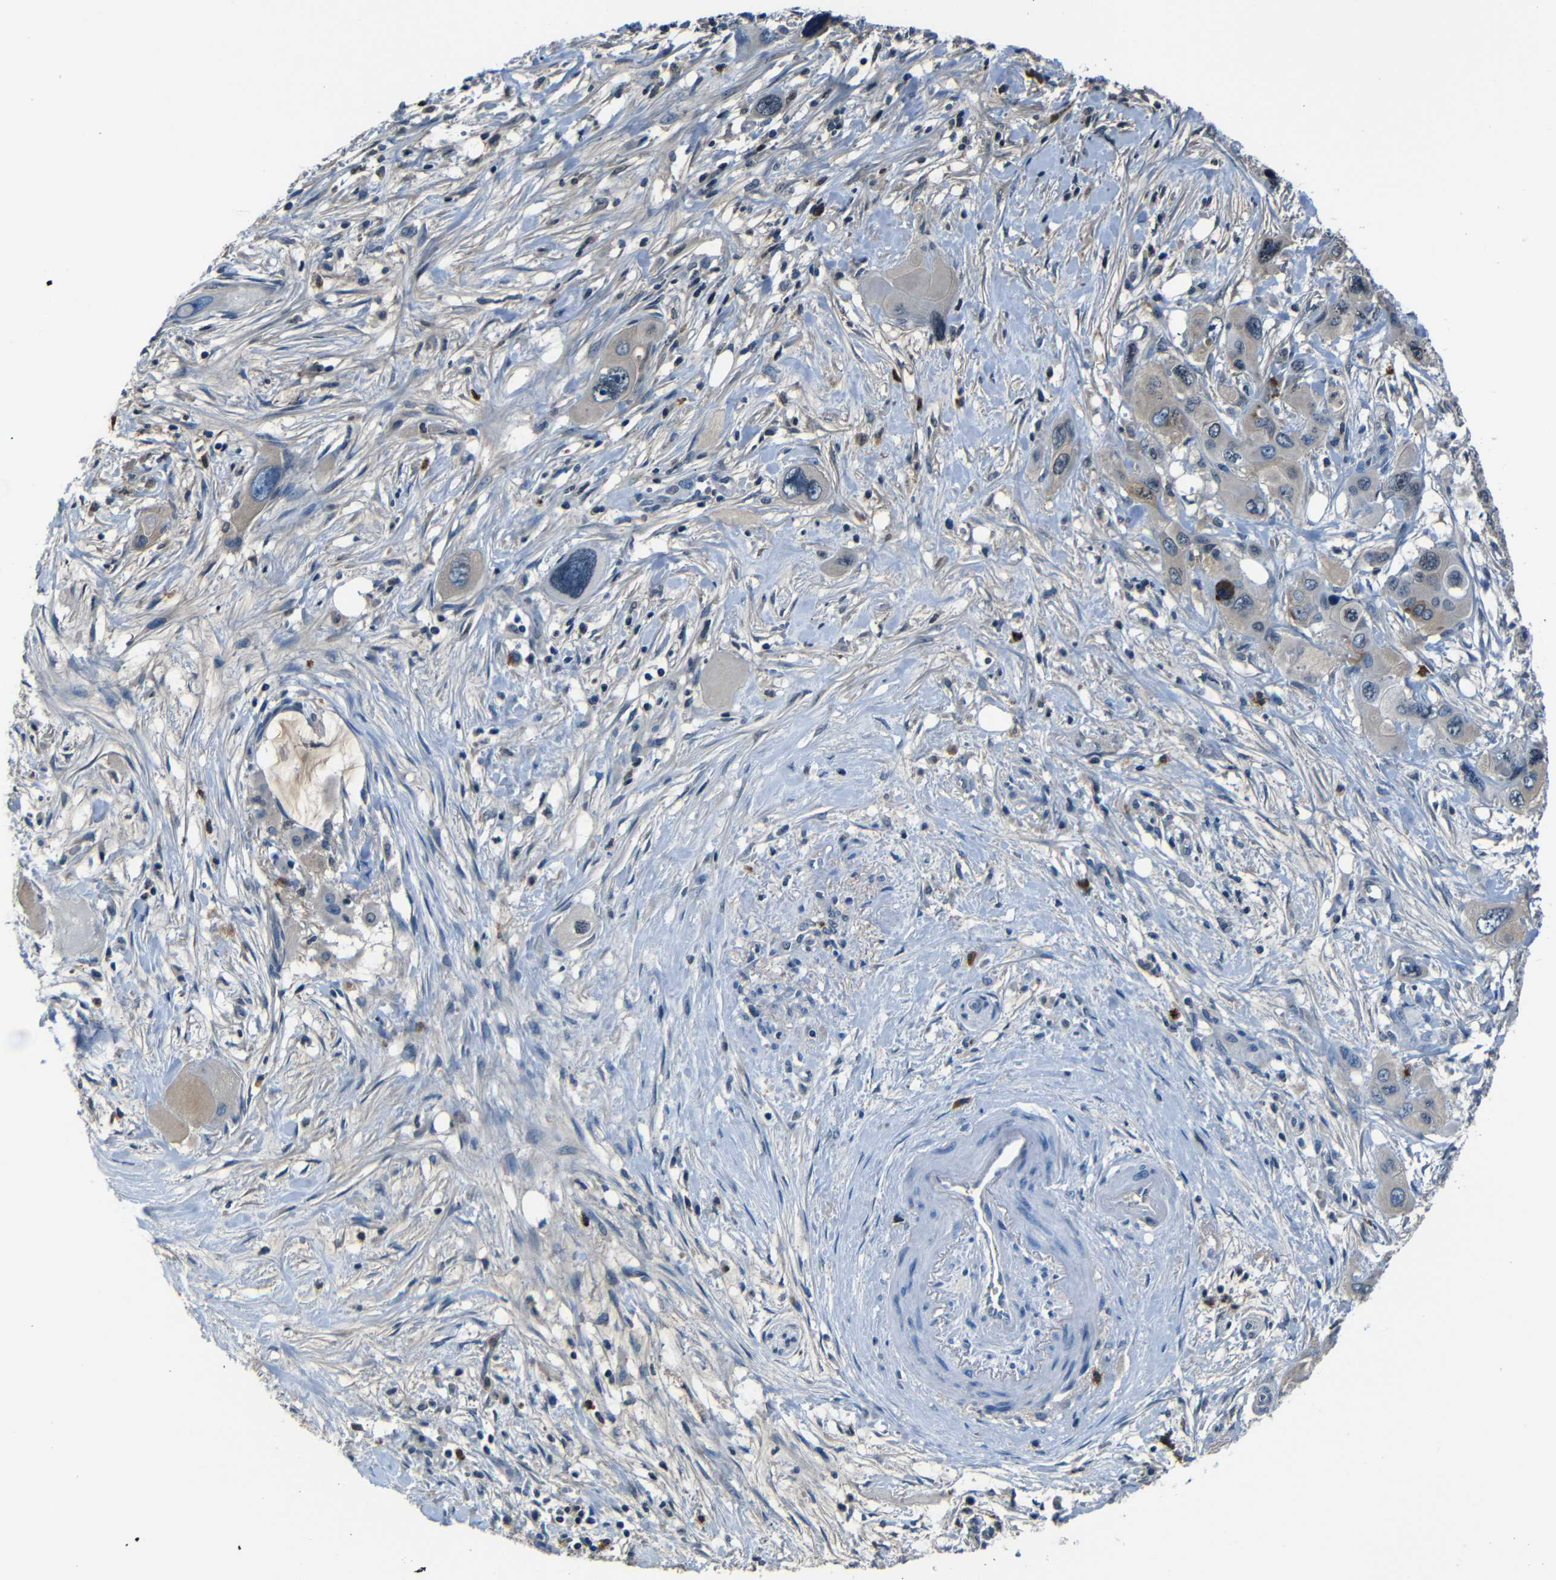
{"staining": {"intensity": "moderate", "quantity": "<25%", "location": "cytoplasmic/membranous"}, "tissue": "pancreatic cancer", "cell_type": "Tumor cells", "image_type": "cancer", "snomed": [{"axis": "morphology", "description": "Adenocarcinoma, NOS"}, {"axis": "topography", "description": "Pancreas"}], "caption": "Adenocarcinoma (pancreatic) was stained to show a protein in brown. There is low levels of moderate cytoplasmic/membranous expression in about <25% of tumor cells.", "gene": "SERPINA1", "patient": {"sex": "male", "age": 73}}